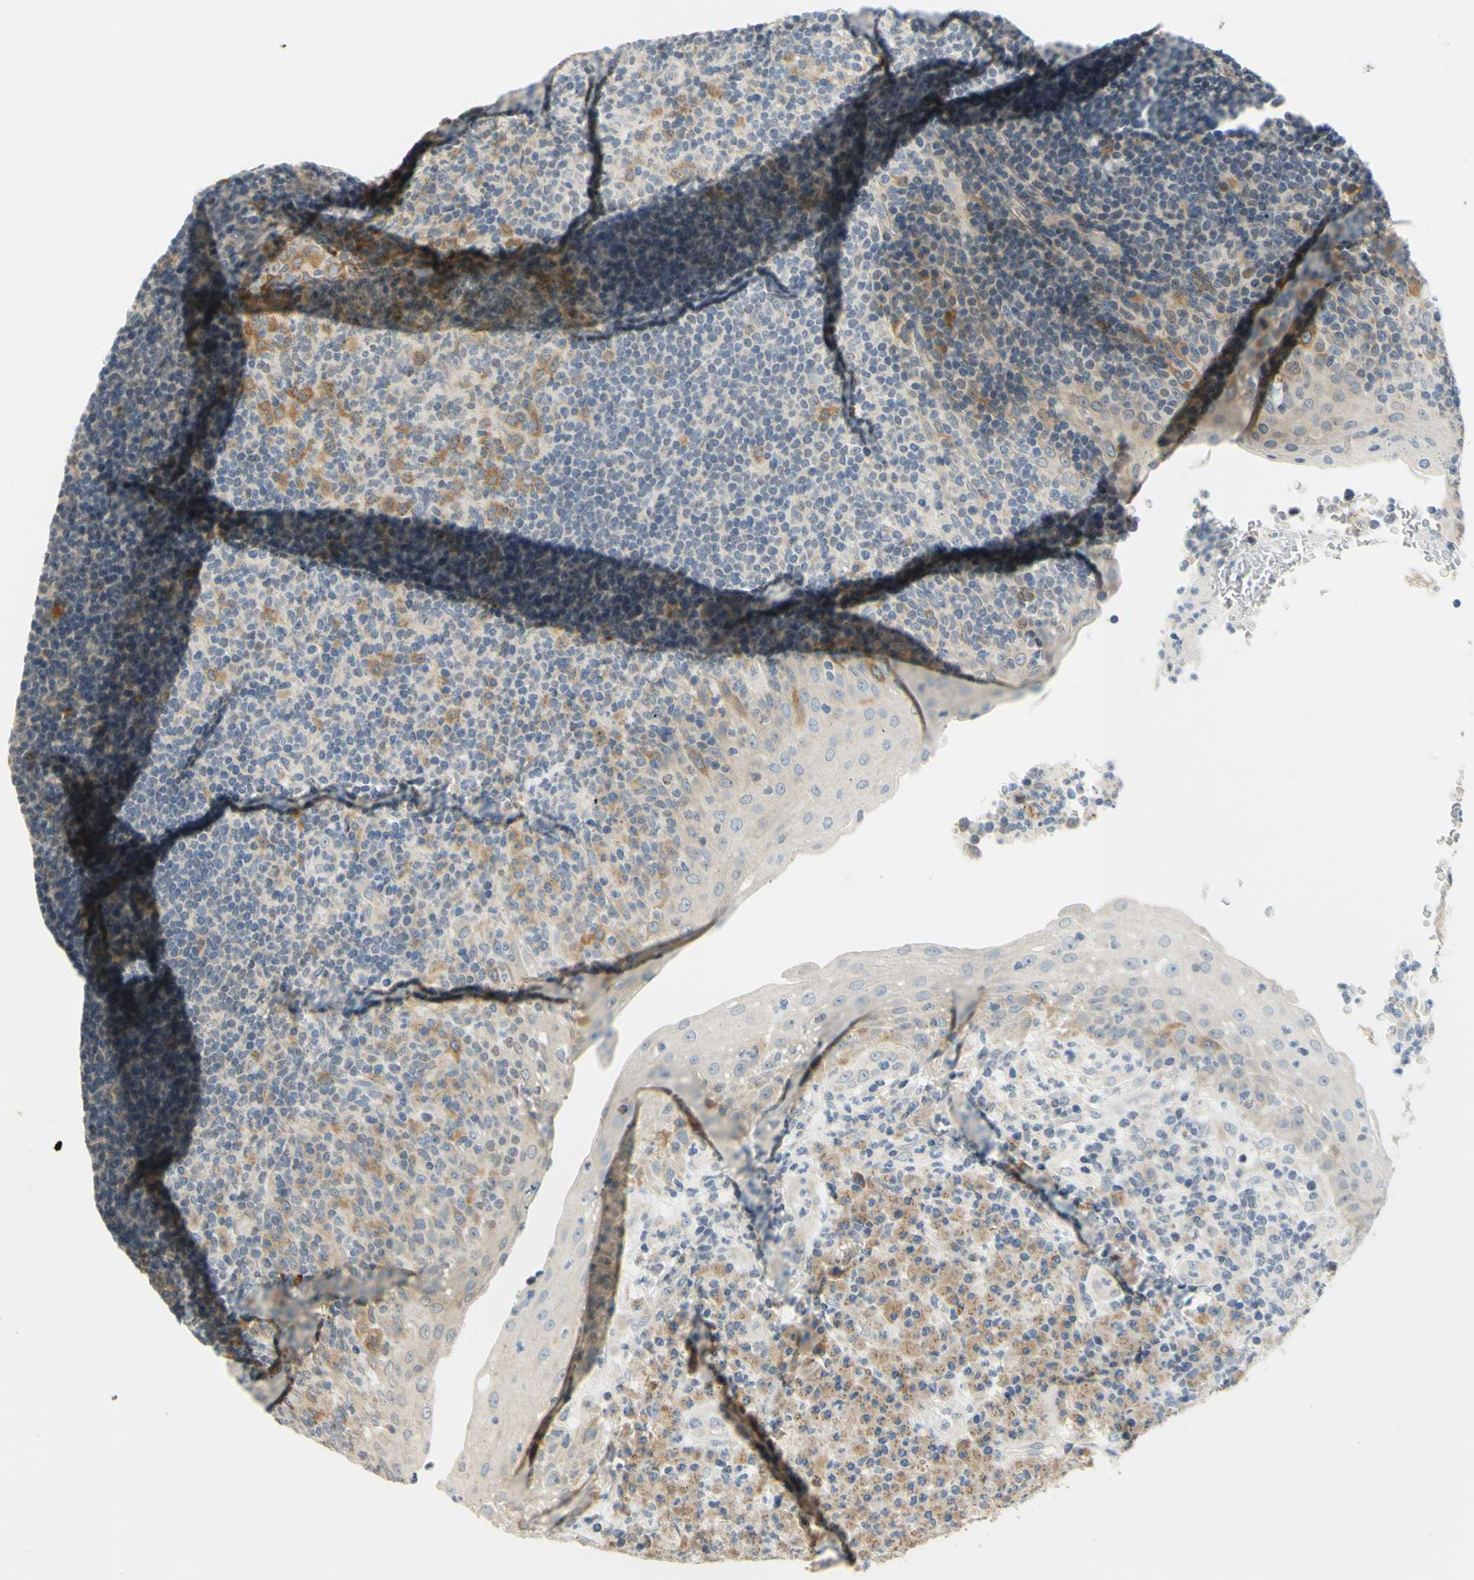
{"staining": {"intensity": "moderate", "quantity": "<25%", "location": "cytoplasmic/membranous"}, "tissue": "tonsil", "cell_type": "Germinal center cells", "image_type": "normal", "snomed": [{"axis": "morphology", "description": "Normal tissue, NOS"}, {"axis": "topography", "description": "Tonsil"}], "caption": "A high-resolution image shows immunohistochemistry (IHC) staining of normal tonsil, which reveals moderate cytoplasmic/membranous positivity in approximately <25% of germinal center cells. Using DAB (brown) and hematoxylin (blue) stains, captured at high magnification using brightfield microscopy.", "gene": "CCNB2", "patient": {"sex": "female", "age": 40}}